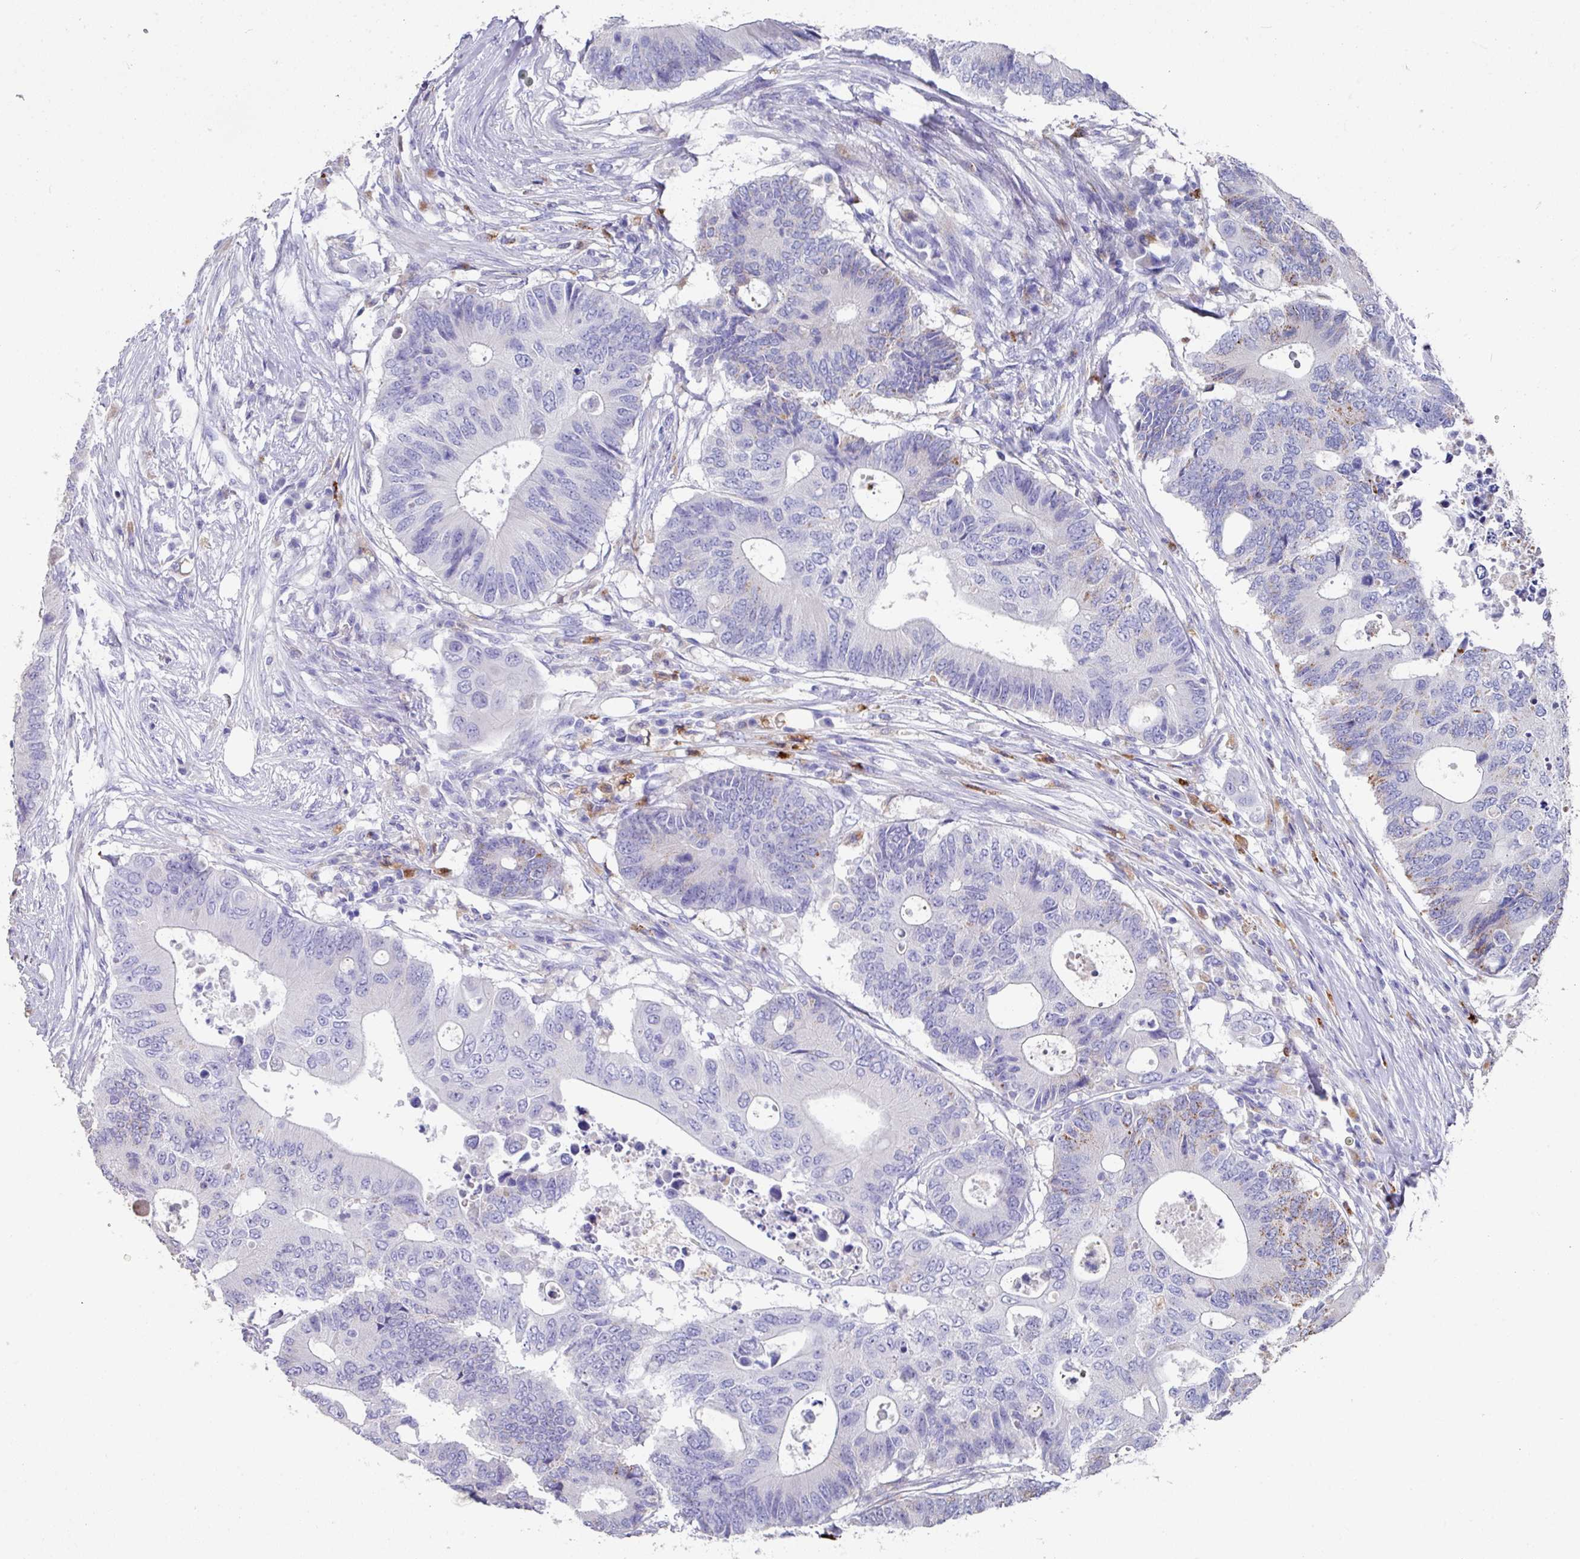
{"staining": {"intensity": "negative", "quantity": "none", "location": "none"}, "tissue": "colorectal cancer", "cell_type": "Tumor cells", "image_type": "cancer", "snomed": [{"axis": "morphology", "description": "Adenocarcinoma, NOS"}, {"axis": "topography", "description": "Colon"}], "caption": "This micrograph is of colorectal cancer stained with immunohistochemistry (IHC) to label a protein in brown with the nuclei are counter-stained blue. There is no positivity in tumor cells.", "gene": "CPVL", "patient": {"sex": "male", "age": 71}}